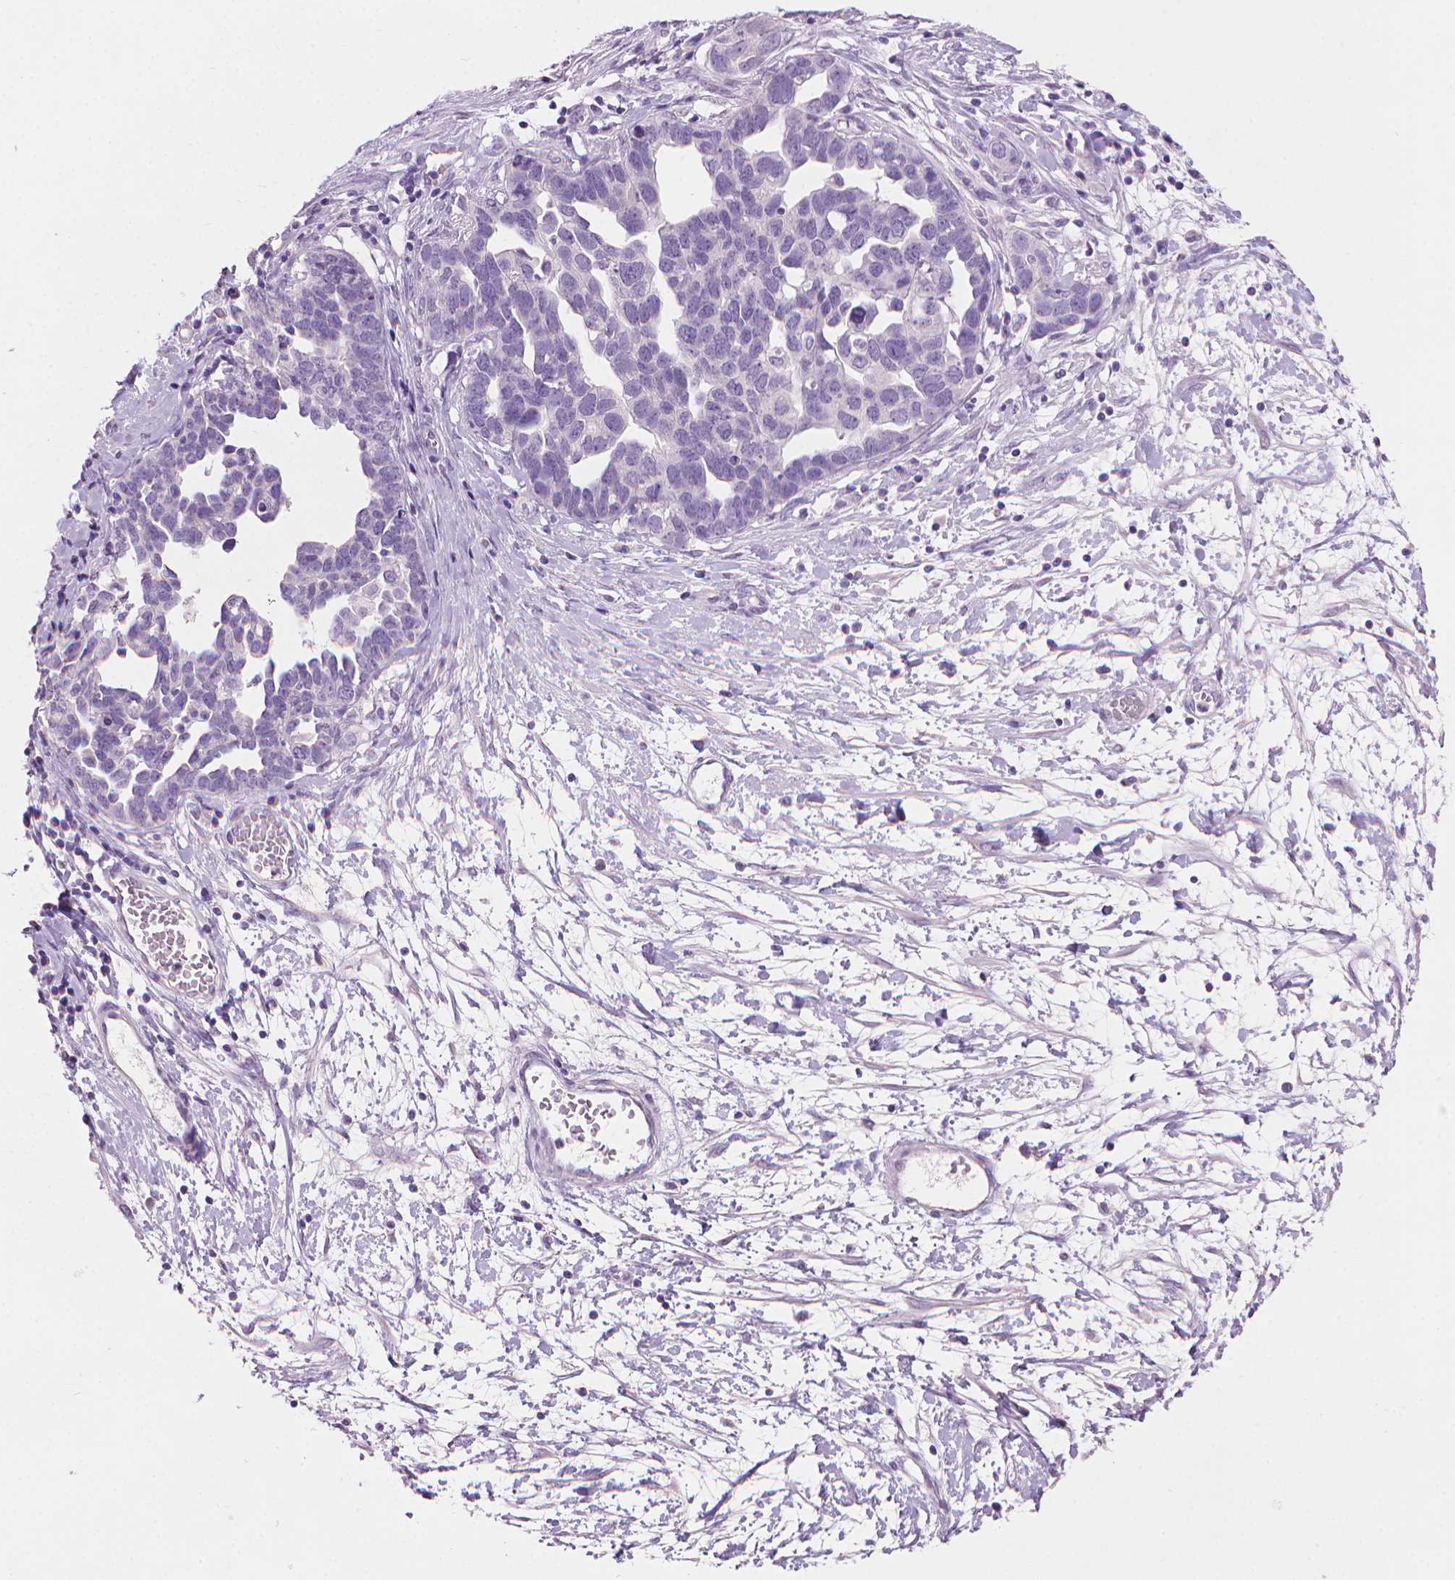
{"staining": {"intensity": "negative", "quantity": "none", "location": "none"}, "tissue": "ovarian cancer", "cell_type": "Tumor cells", "image_type": "cancer", "snomed": [{"axis": "morphology", "description": "Cystadenocarcinoma, serous, NOS"}, {"axis": "topography", "description": "Ovary"}], "caption": "DAB immunohistochemical staining of ovarian serous cystadenocarcinoma reveals no significant positivity in tumor cells. Nuclei are stained in blue.", "gene": "MLANA", "patient": {"sex": "female", "age": 54}}